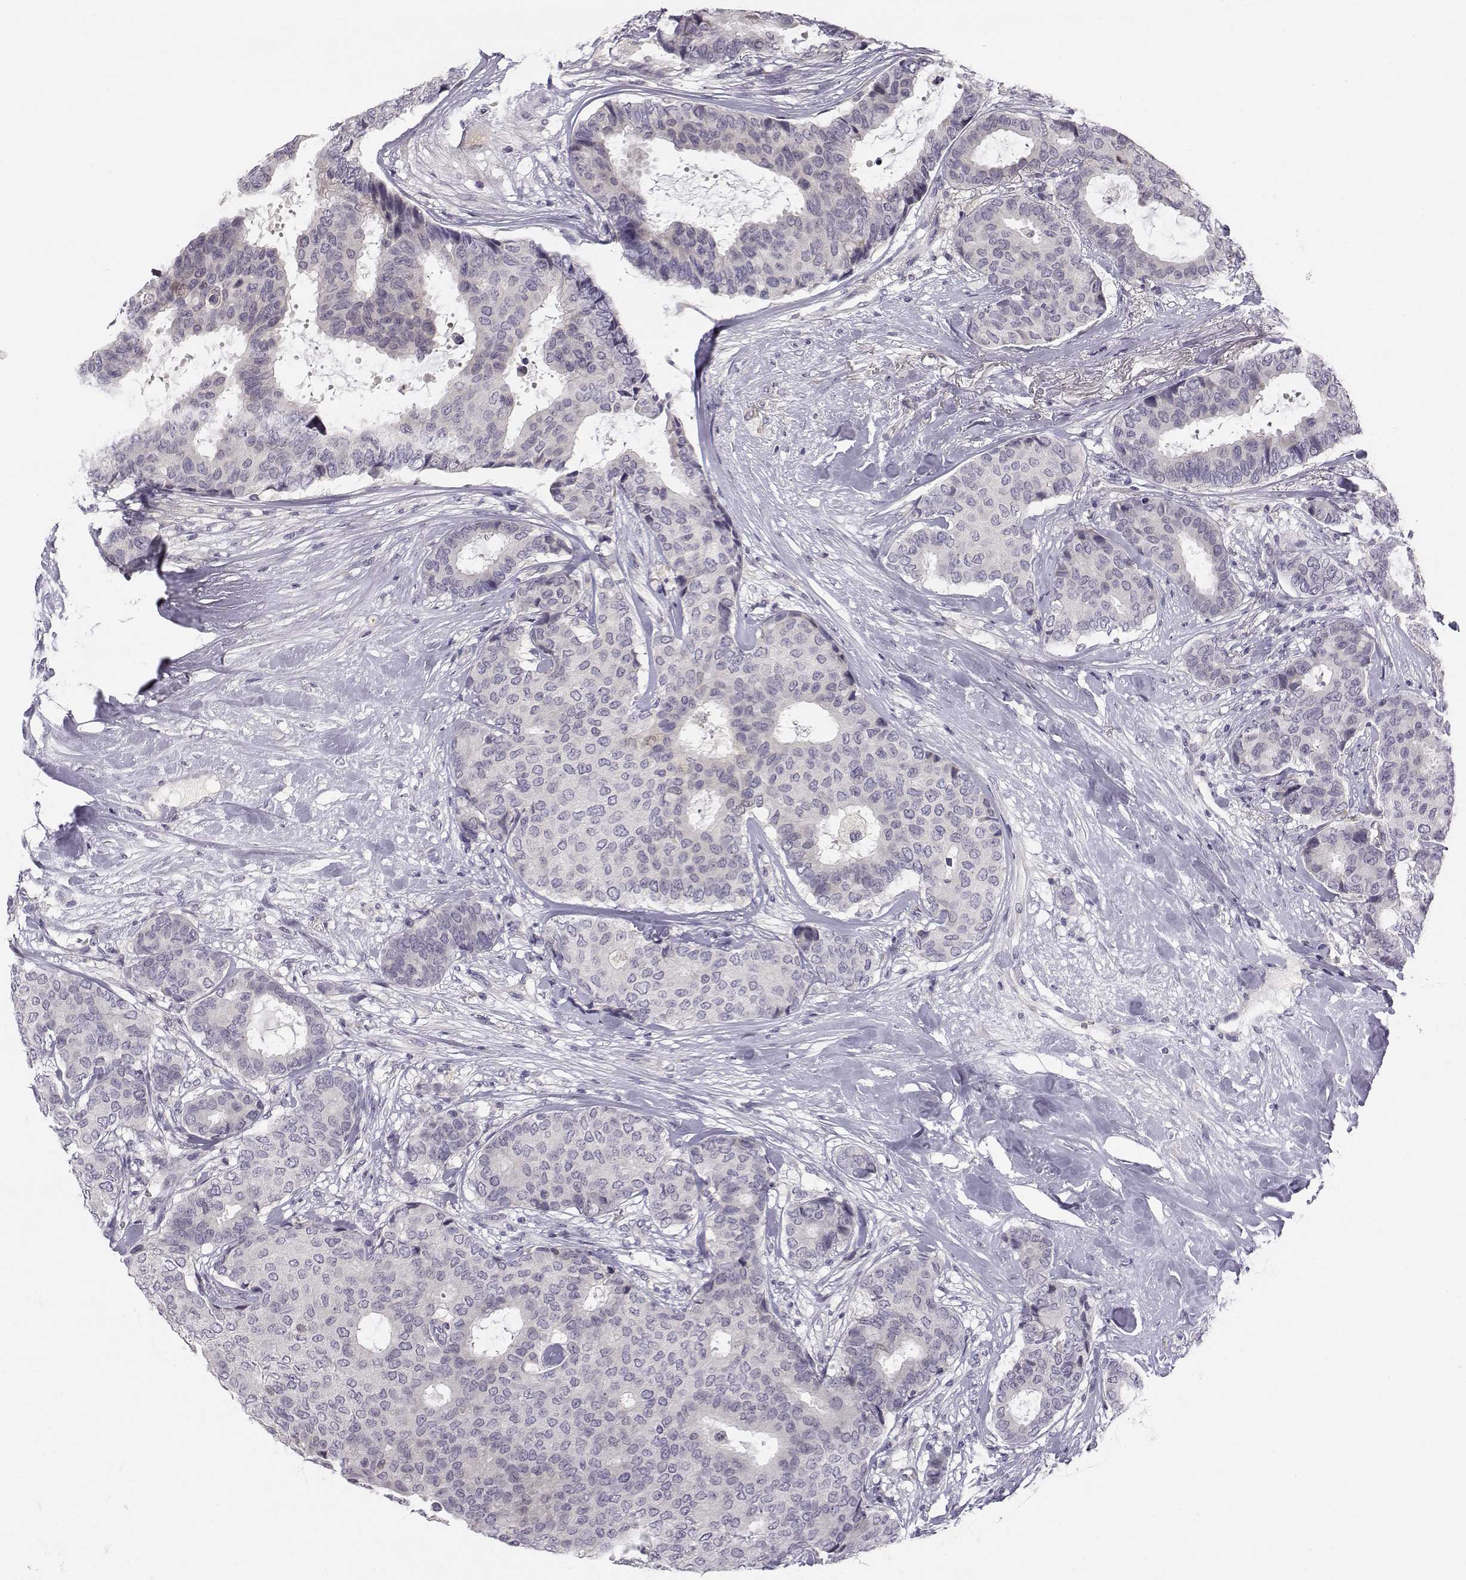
{"staining": {"intensity": "weak", "quantity": "<25%", "location": "cytoplasmic/membranous"}, "tissue": "breast cancer", "cell_type": "Tumor cells", "image_type": "cancer", "snomed": [{"axis": "morphology", "description": "Duct carcinoma"}, {"axis": "topography", "description": "Breast"}], "caption": "Immunohistochemistry (IHC) image of neoplastic tissue: human breast cancer (intraductal carcinoma) stained with DAB shows no significant protein positivity in tumor cells.", "gene": "ACSL6", "patient": {"sex": "female", "age": 75}}